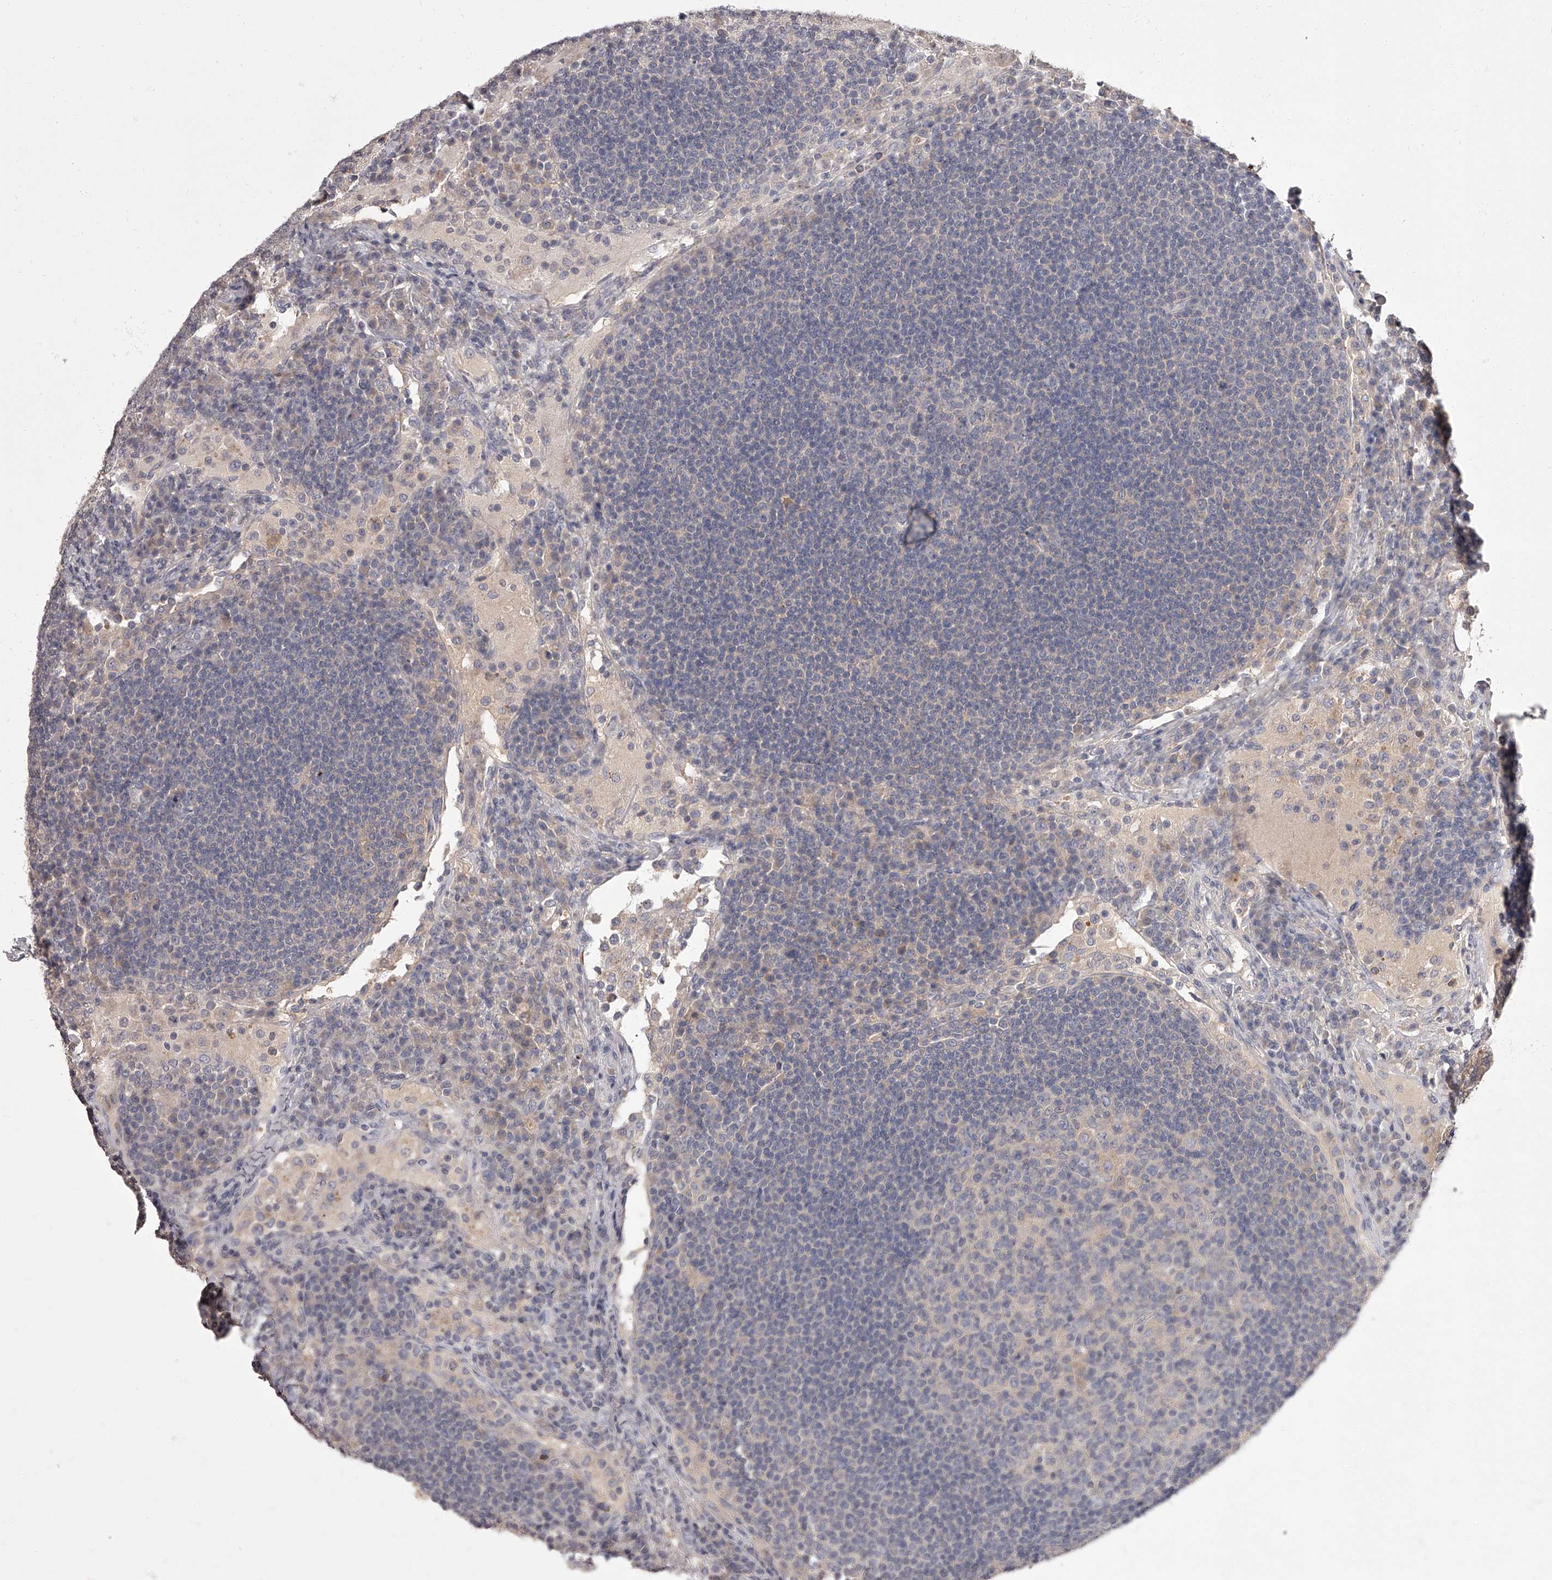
{"staining": {"intensity": "negative", "quantity": "none", "location": "none"}, "tissue": "lymph node", "cell_type": "Germinal center cells", "image_type": "normal", "snomed": [{"axis": "morphology", "description": "Normal tissue, NOS"}, {"axis": "topography", "description": "Lymph node"}], "caption": "Immunohistochemical staining of unremarkable lymph node reveals no significant expression in germinal center cells.", "gene": "APEH", "patient": {"sex": "female", "age": 53}}